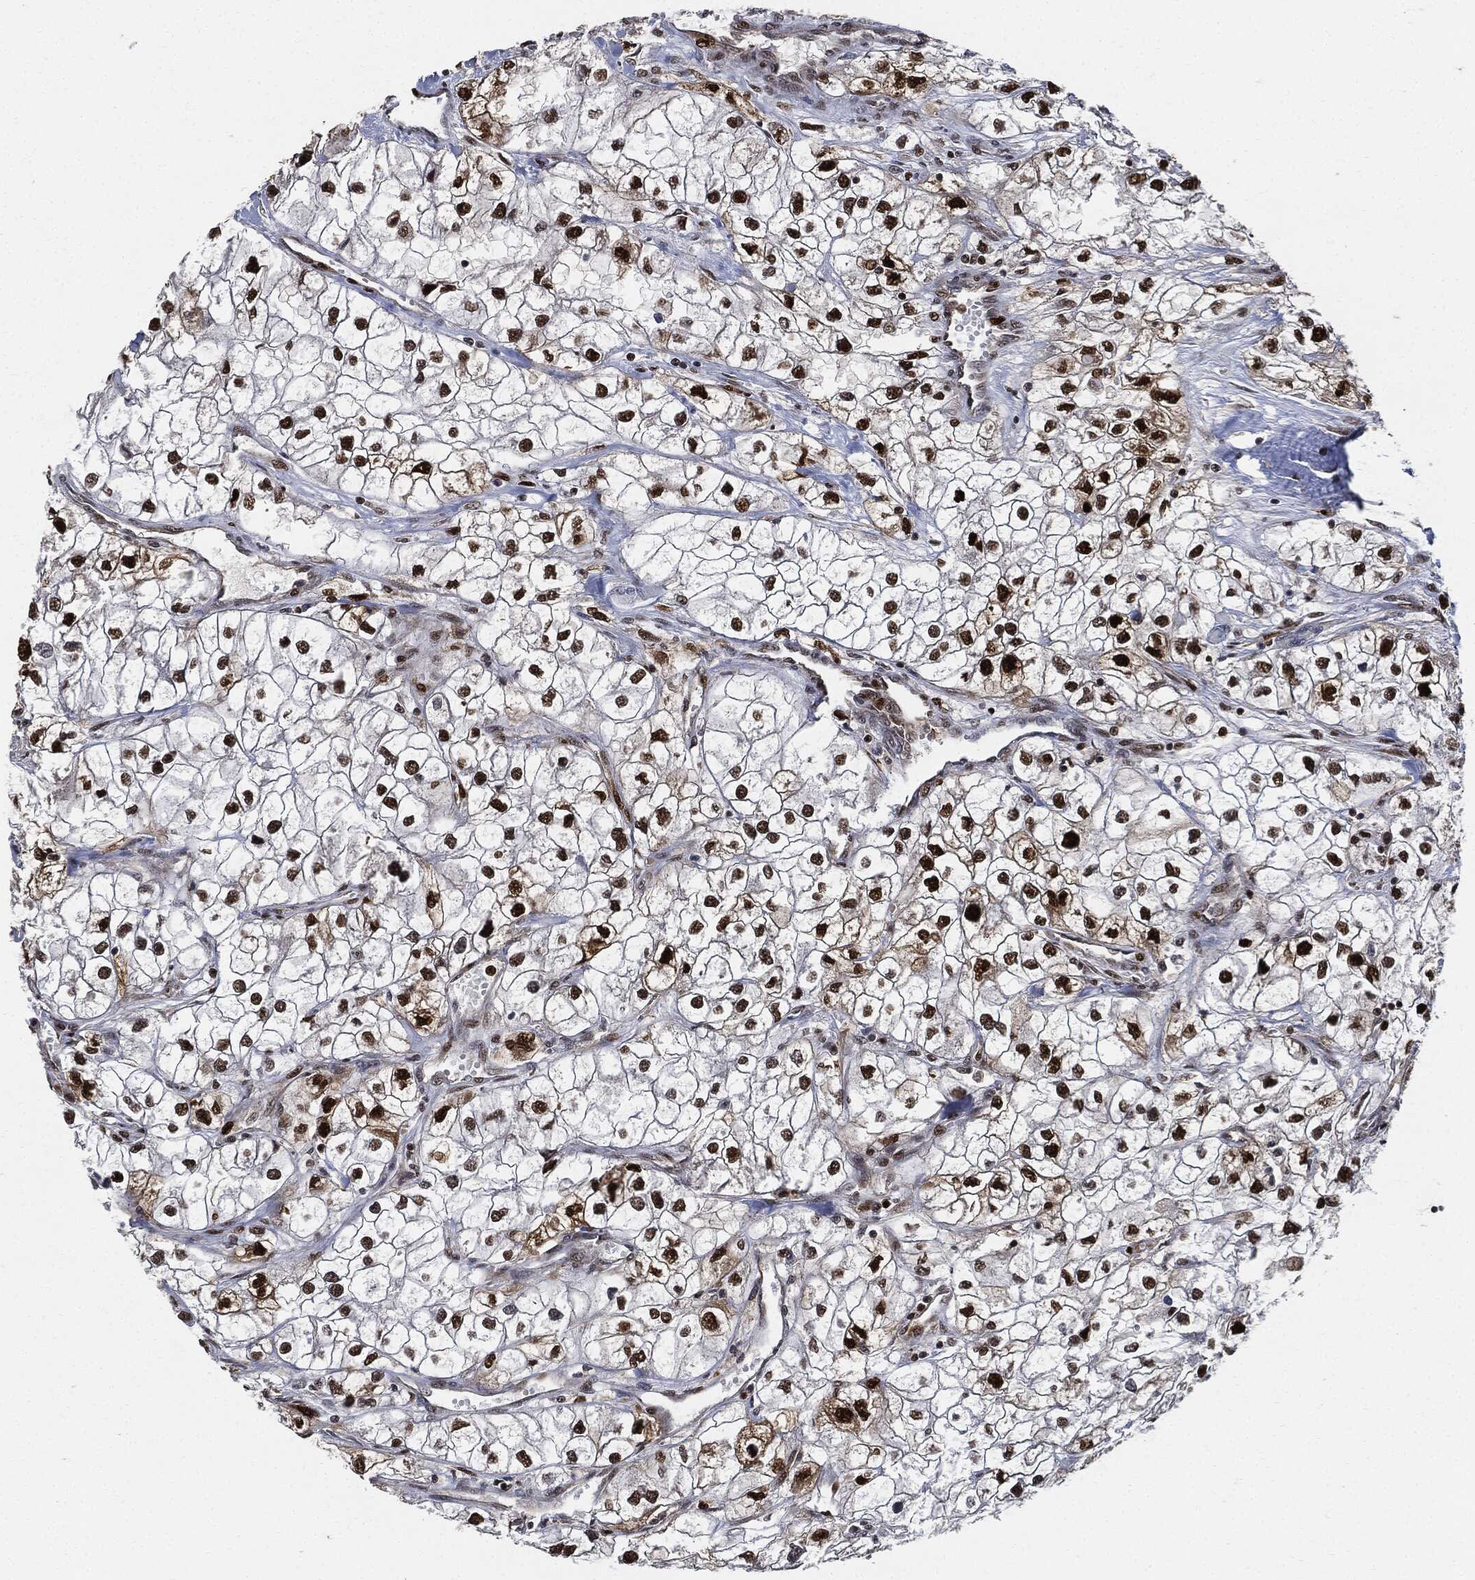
{"staining": {"intensity": "strong", "quantity": ">75%", "location": "nuclear"}, "tissue": "renal cancer", "cell_type": "Tumor cells", "image_type": "cancer", "snomed": [{"axis": "morphology", "description": "Adenocarcinoma, NOS"}, {"axis": "topography", "description": "Kidney"}], "caption": "Renal cancer (adenocarcinoma) stained with DAB (3,3'-diaminobenzidine) IHC displays high levels of strong nuclear expression in about >75% of tumor cells.", "gene": "PCNA", "patient": {"sex": "male", "age": 59}}